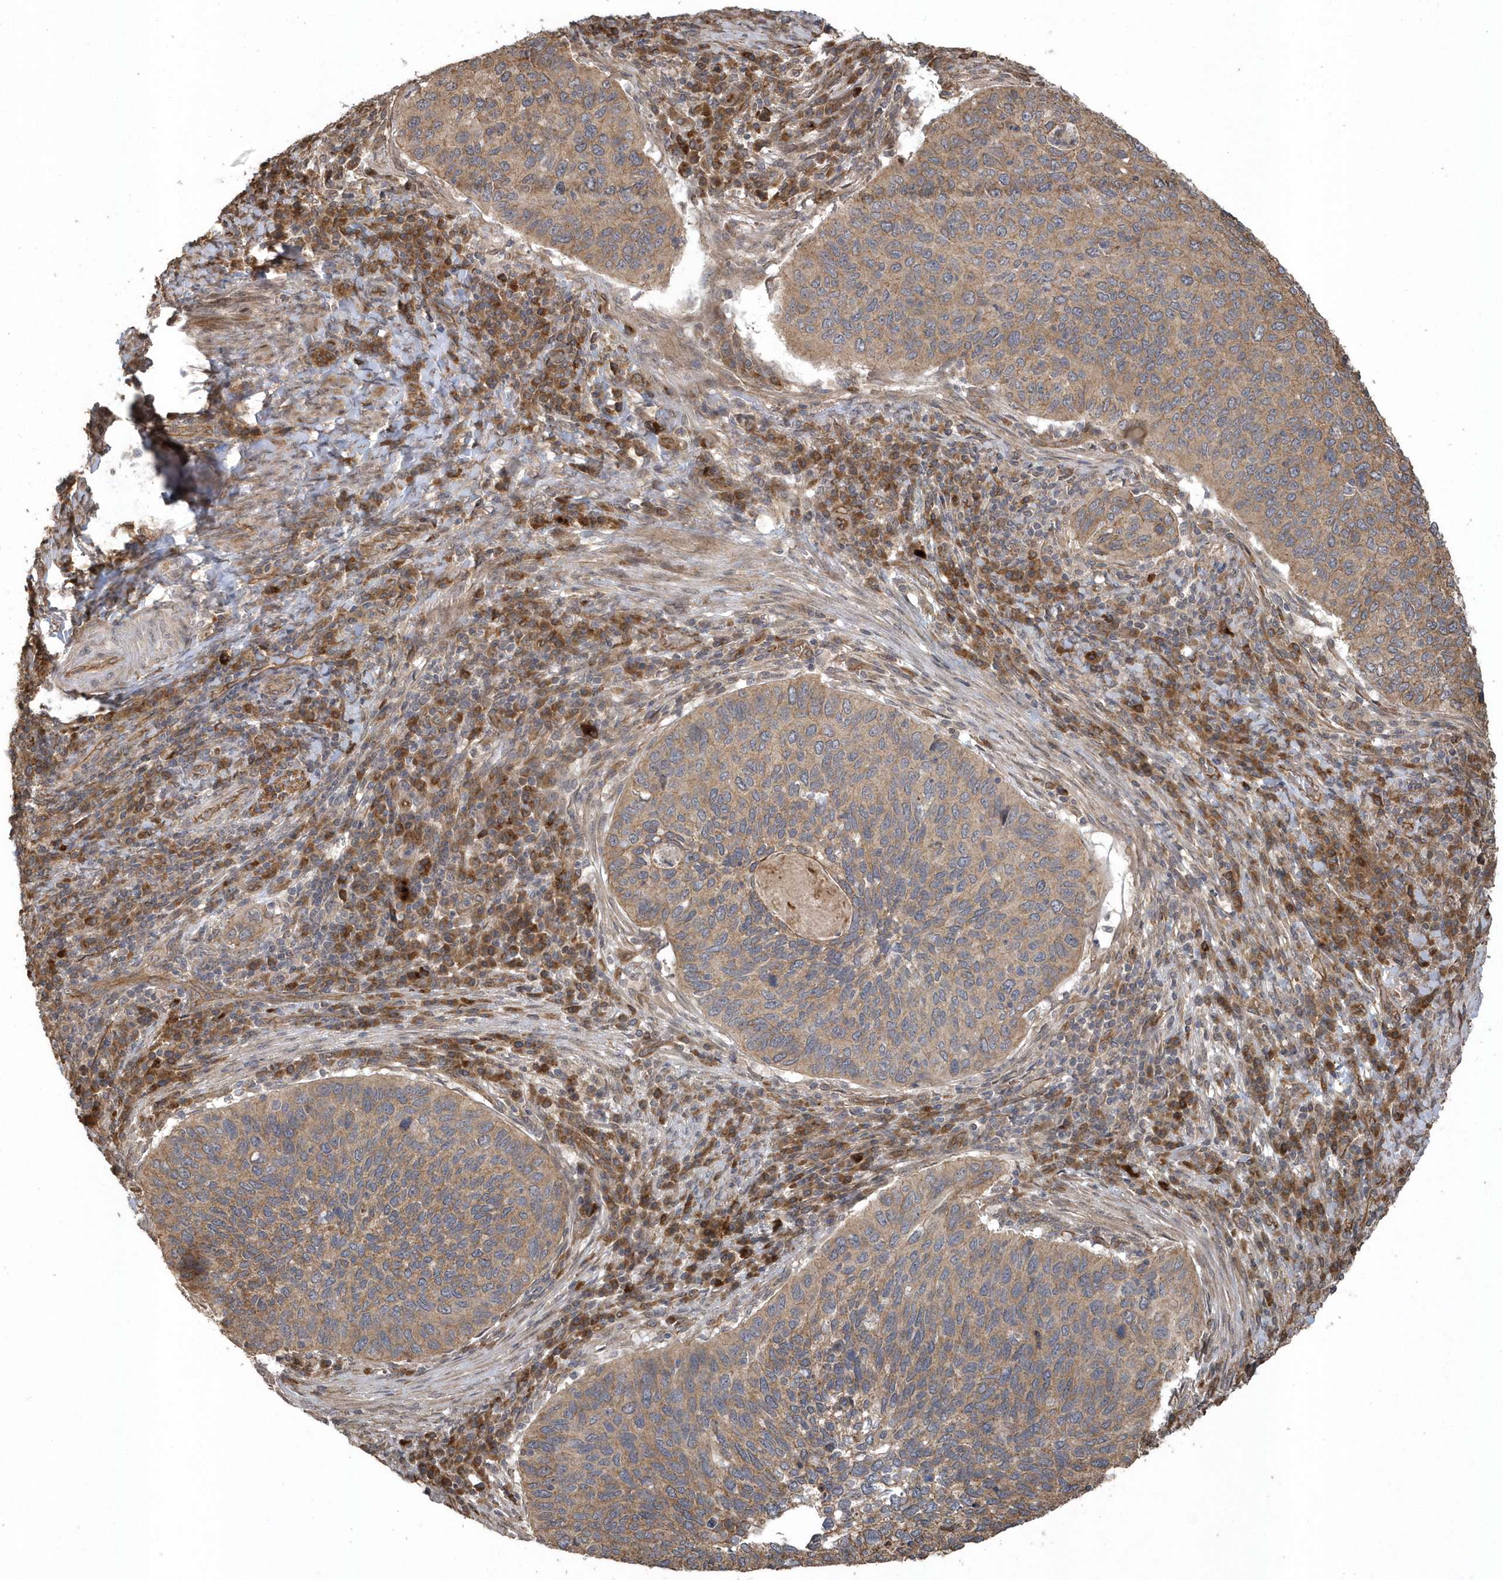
{"staining": {"intensity": "moderate", "quantity": ">75%", "location": "cytoplasmic/membranous"}, "tissue": "cervical cancer", "cell_type": "Tumor cells", "image_type": "cancer", "snomed": [{"axis": "morphology", "description": "Squamous cell carcinoma, NOS"}, {"axis": "topography", "description": "Cervix"}], "caption": "A high-resolution micrograph shows immunohistochemistry (IHC) staining of squamous cell carcinoma (cervical), which displays moderate cytoplasmic/membranous expression in about >75% of tumor cells.", "gene": "HERPUD1", "patient": {"sex": "female", "age": 38}}